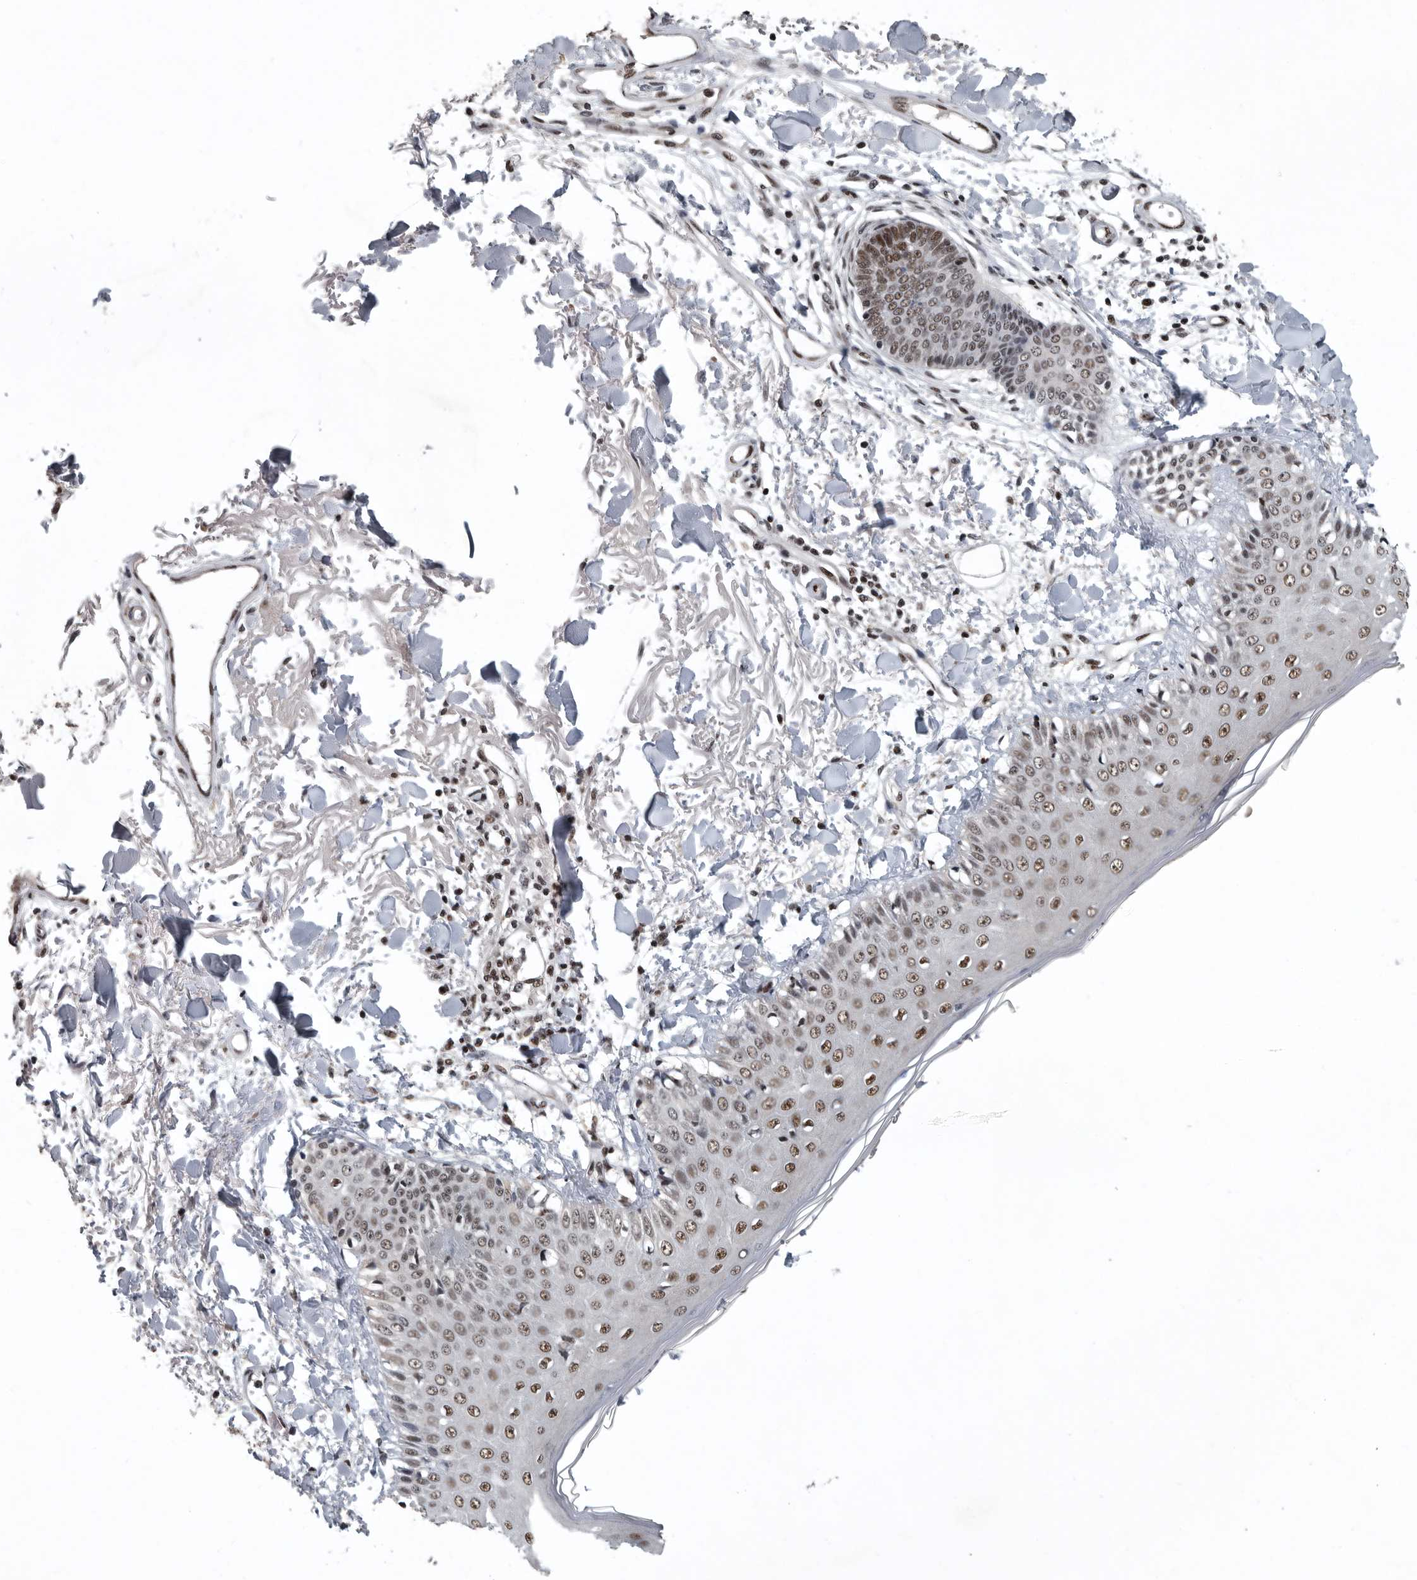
{"staining": {"intensity": "strong", "quantity": ">75%", "location": "nuclear"}, "tissue": "skin", "cell_type": "Fibroblasts", "image_type": "normal", "snomed": [{"axis": "morphology", "description": "Normal tissue, NOS"}, {"axis": "morphology", "description": "Squamous cell carcinoma, NOS"}, {"axis": "topography", "description": "Skin"}, {"axis": "topography", "description": "Peripheral nerve tissue"}], "caption": "Approximately >75% of fibroblasts in benign human skin reveal strong nuclear protein staining as visualized by brown immunohistochemical staining.", "gene": "SENP7", "patient": {"sex": "male", "age": 83}}